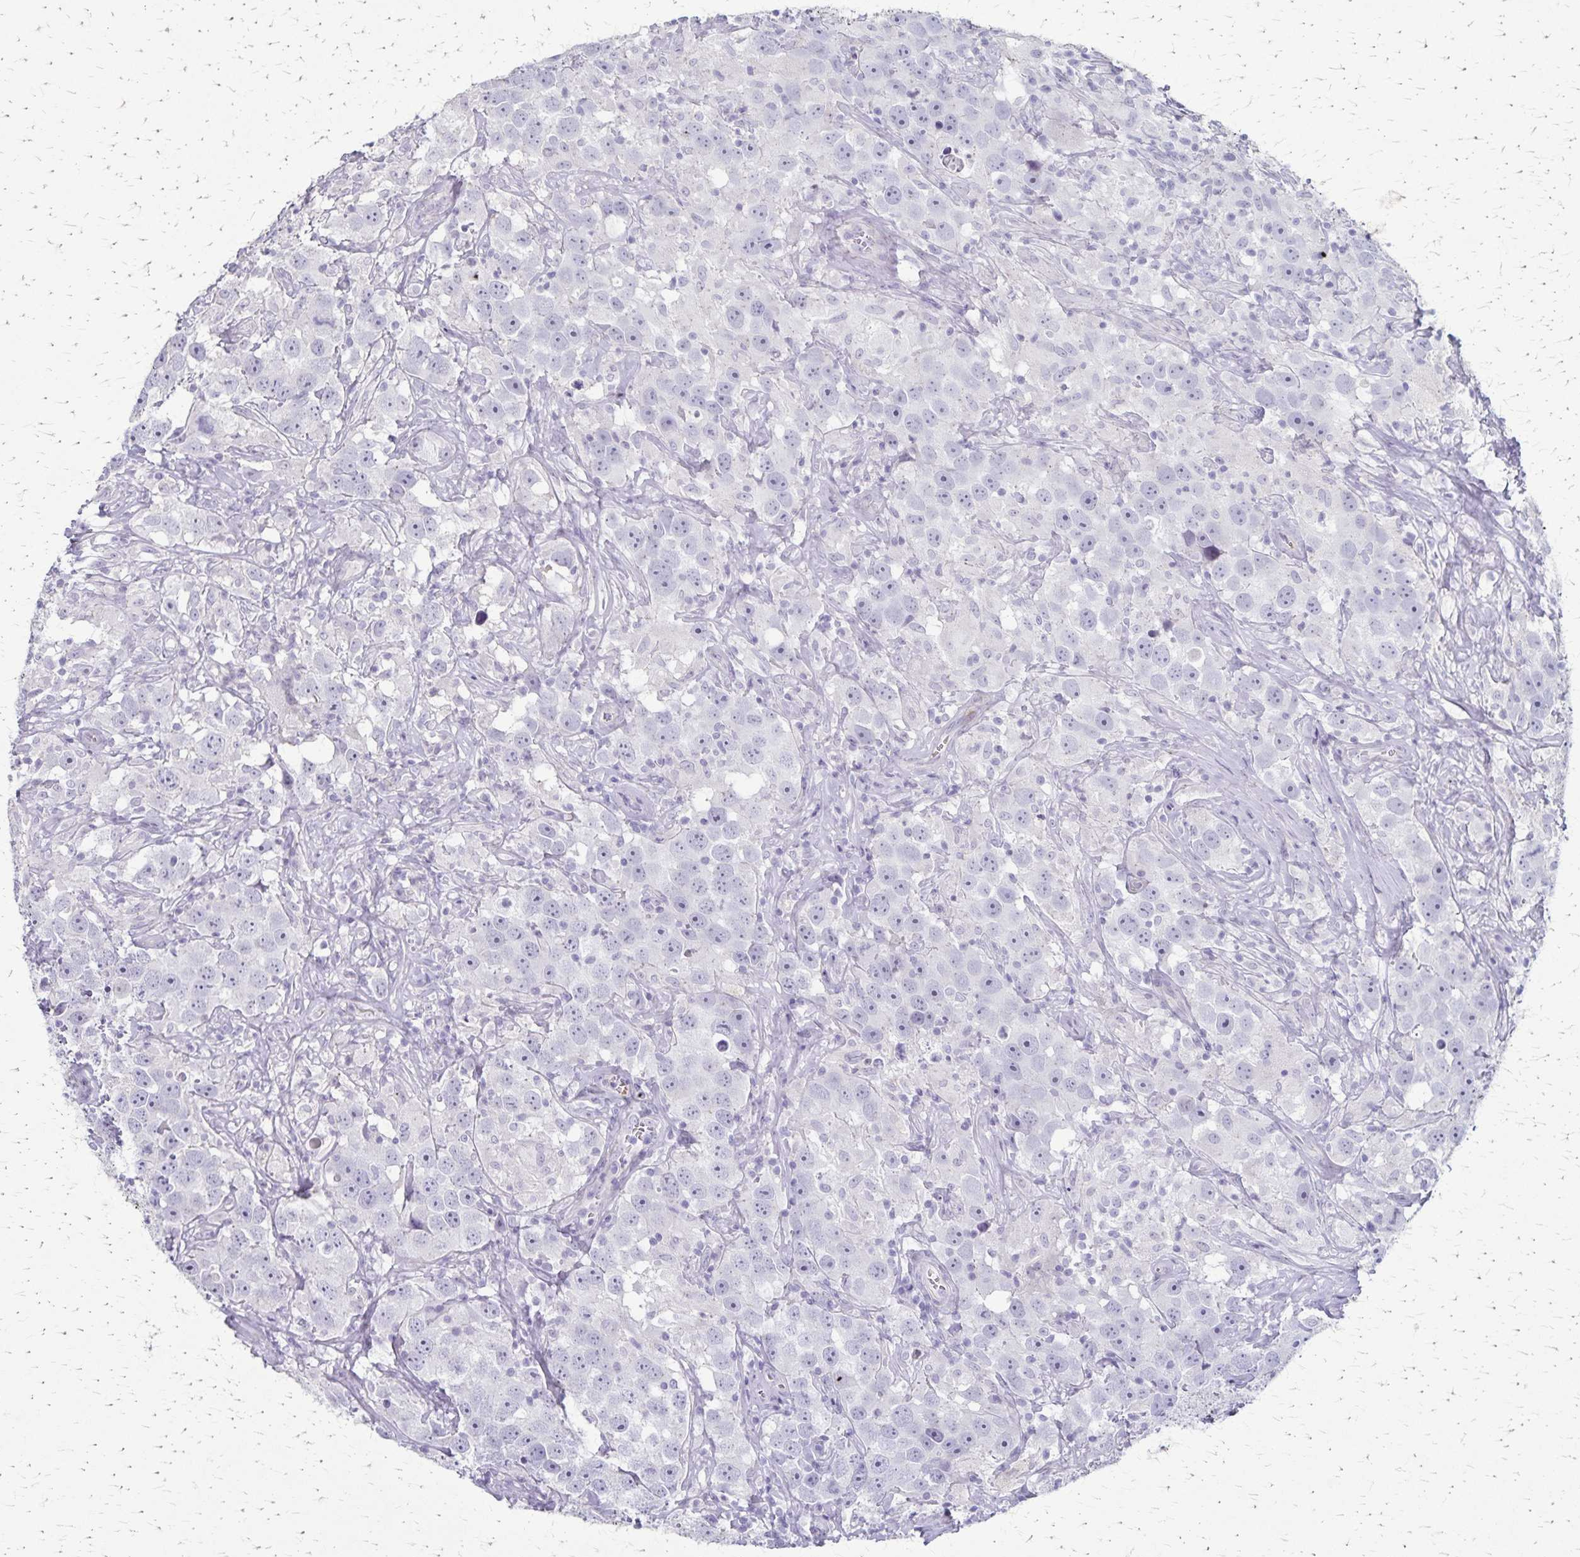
{"staining": {"intensity": "negative", "quantity": "none", "location": "none"}, "tissue": "testis cancer", "cell_type": "Tumor cells", "image_type": "cancer", "snomed": [{"axis": "morphology", "description": "Seminoma, NOS"}, {"axis": "topography", "description": "Testis"}], "caption": "This is an immunohistochemistry (IHC) image of human seminoma (testis). There is no positivity in tumor cells.", "gene": "RASL10B", "patient": {"sex": "male", "age": 49}}